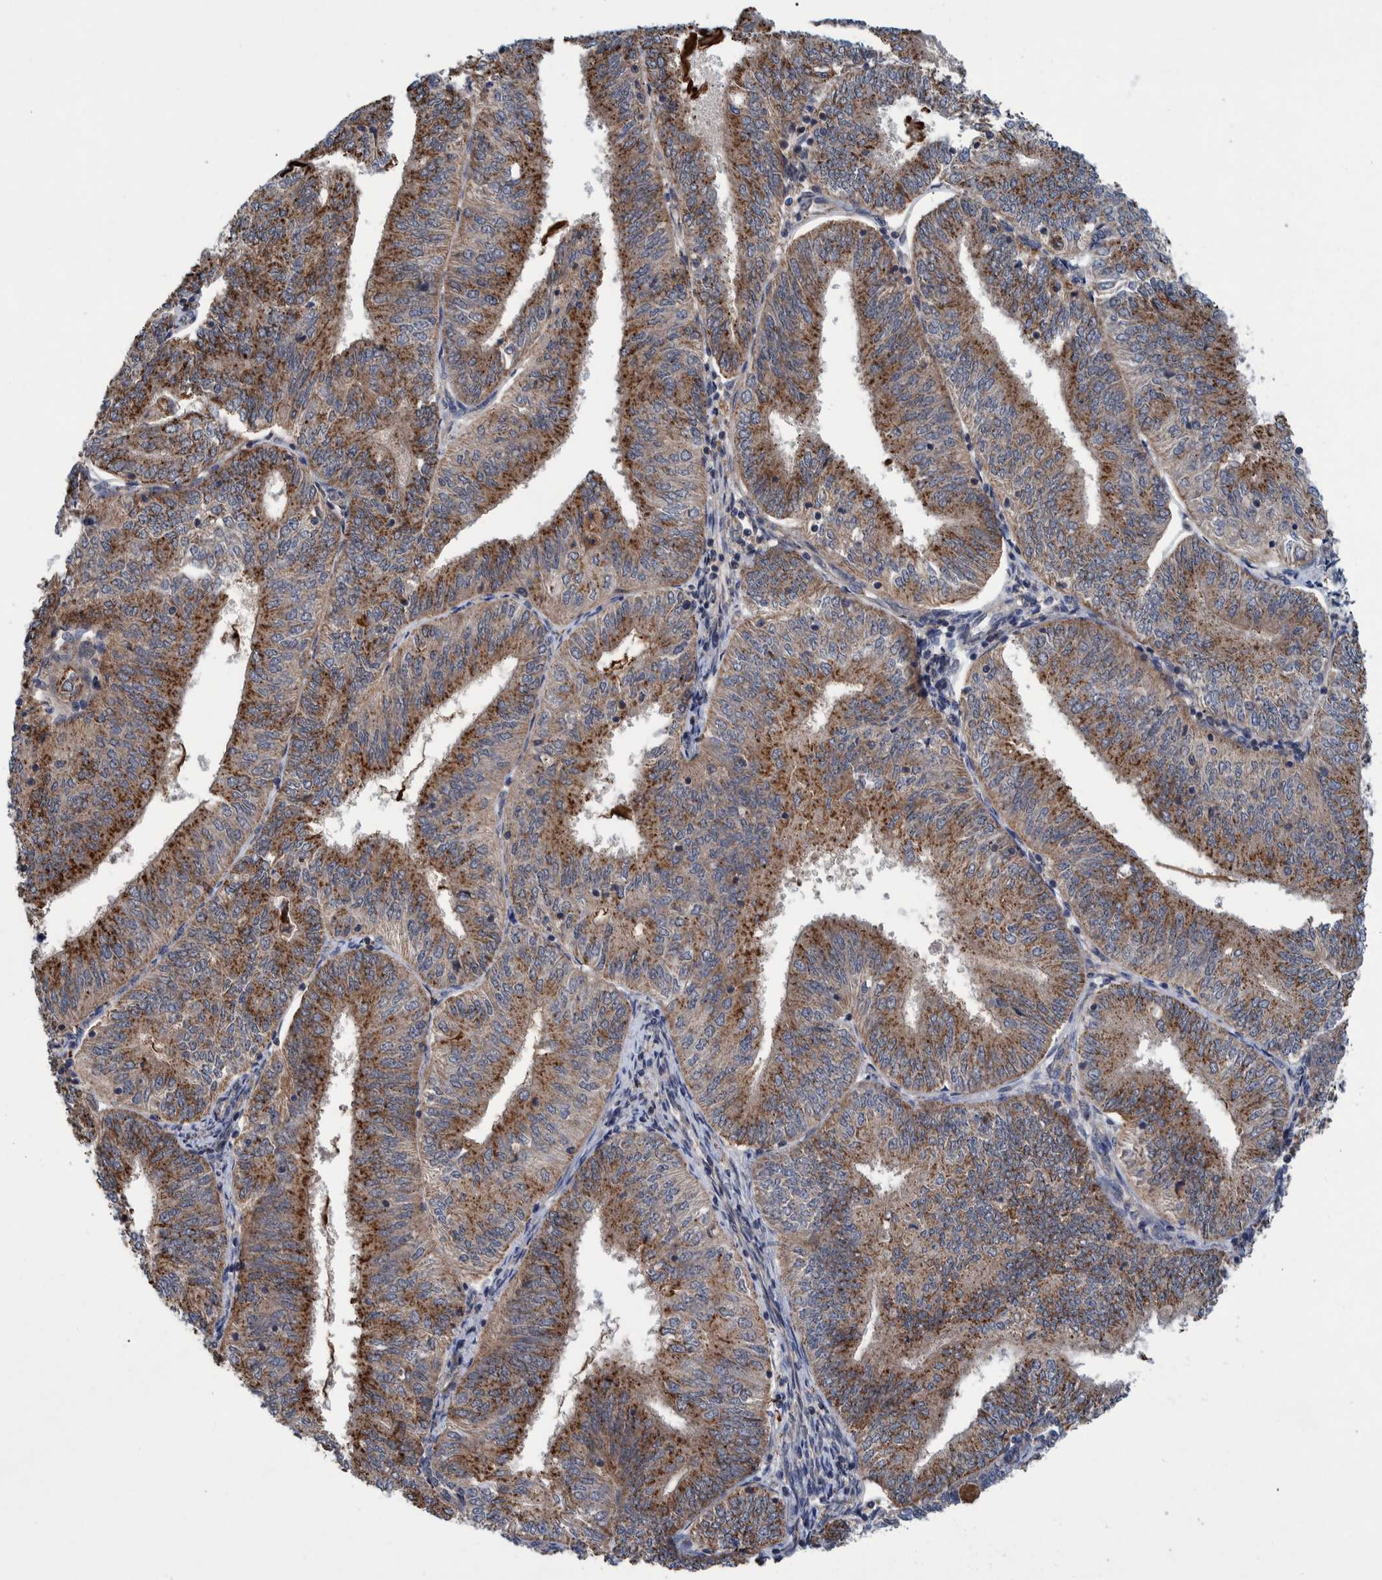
{"staining": {"intensity": "moderate", "quantity": ">75%", "location": "cytoplasmic/membranous"}, "tissue": "endometrial cancer", "cell_type": "Tumor cells", "image_type": "cancer", "snomed": [{"axis": "morphology", "description": "Adenocarcinoma, NOS"}, {"axis": "topography", "description": "Endometrium"}], "caption": "Protein expression analysis of human endometrial cancer (adenocarcinoma) reveals moderate cytoplasmic/membranous positivity in approximately >75% of tumor cells.", "gene": "ITIH3", "patient": {"sex": "female", "age": 58}}